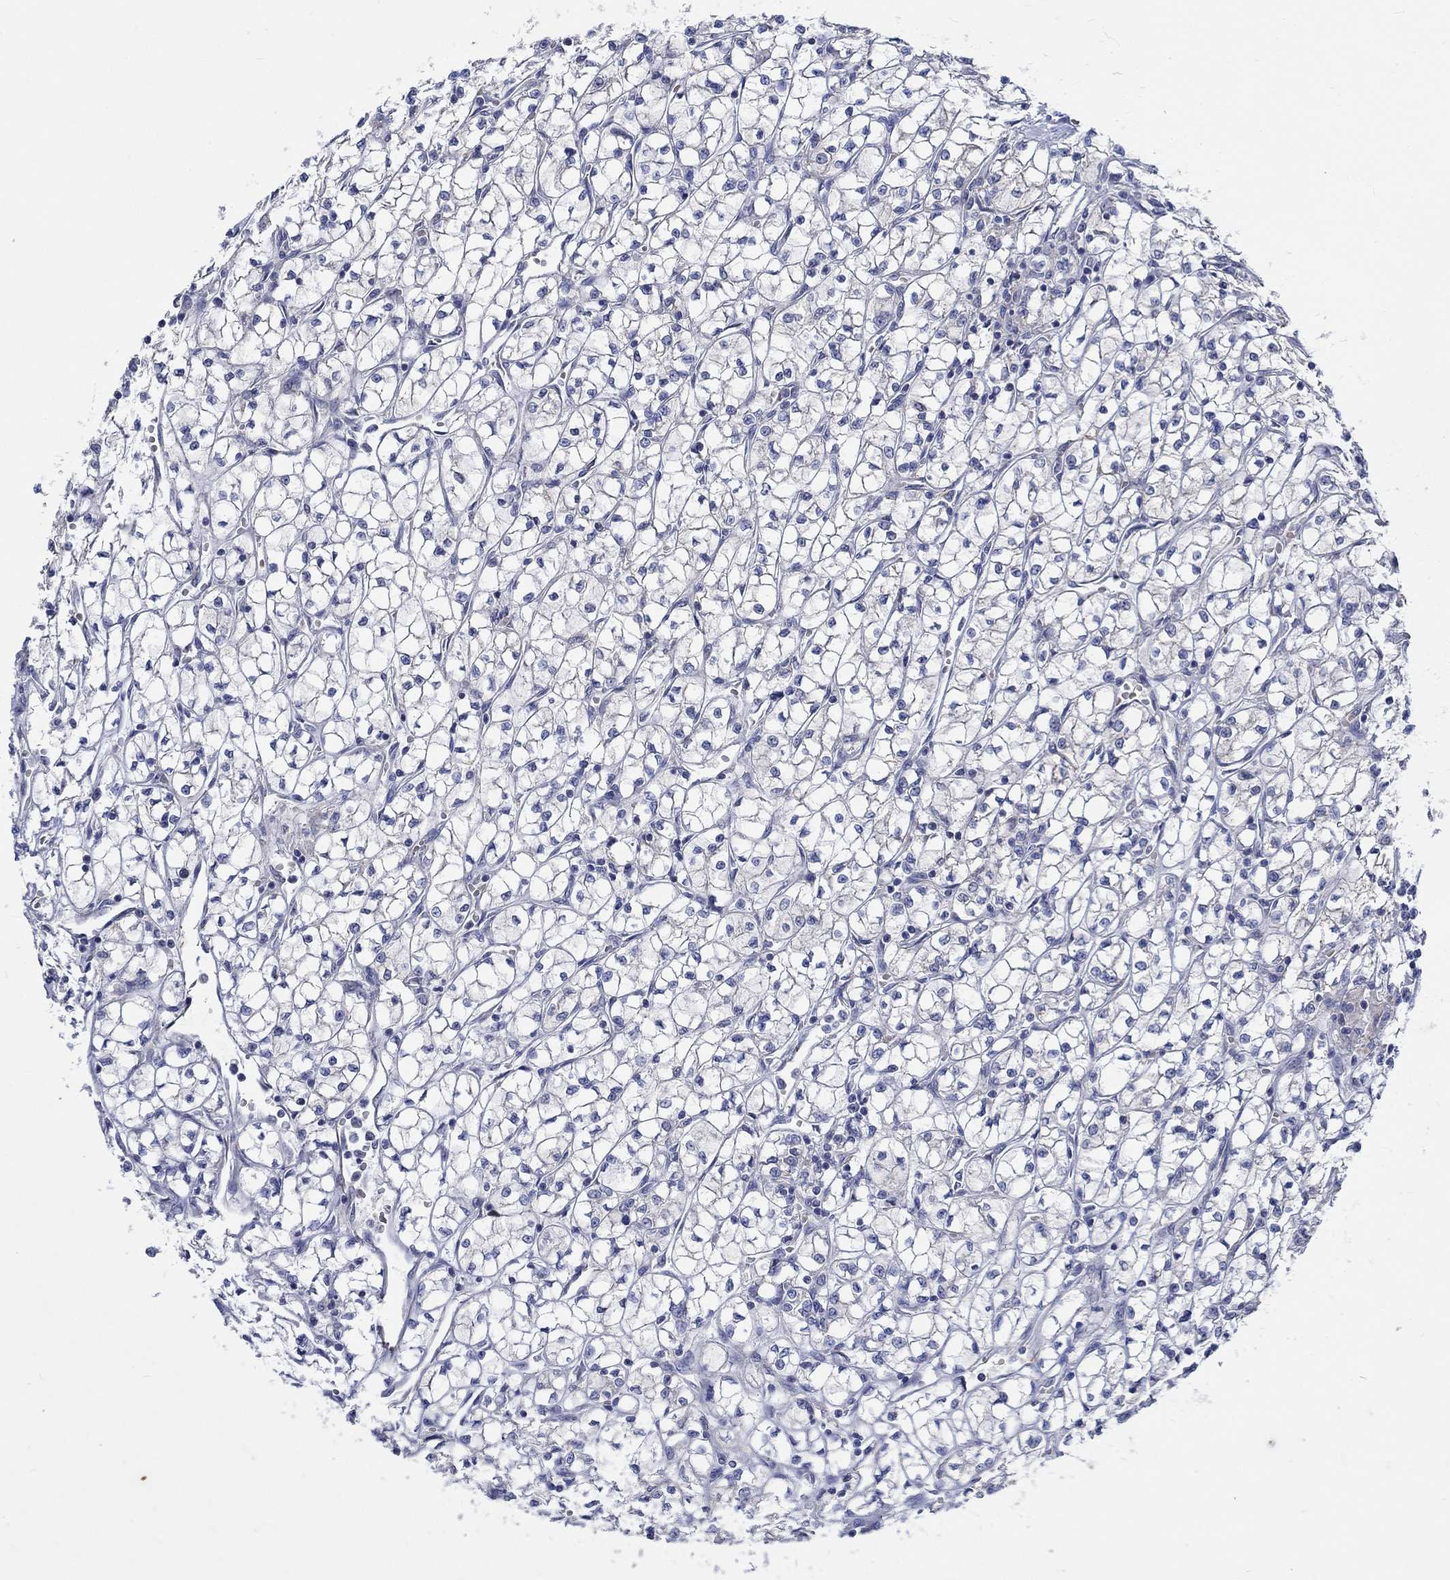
{"staining": {"intensity": "negative", "quantity": "none", "location": "none"}, "tissue": "renal cancer", "cell_type": "Tumor cells", "image_type": "cancer", "snomed": [{"axis": "morphology", "description": "Adenocarcinoma, NOS"}, {"axis": "topography", "description": "Kidney"}], "caption": "IHC photomicrograph of neoplastic tissue: human renal cancer (adenocarcinoma) stained with DAB displays no significant protein positivity in tumor cells.", "gene": "WASF1", "patient": {"sex": "female", "age": 64}}